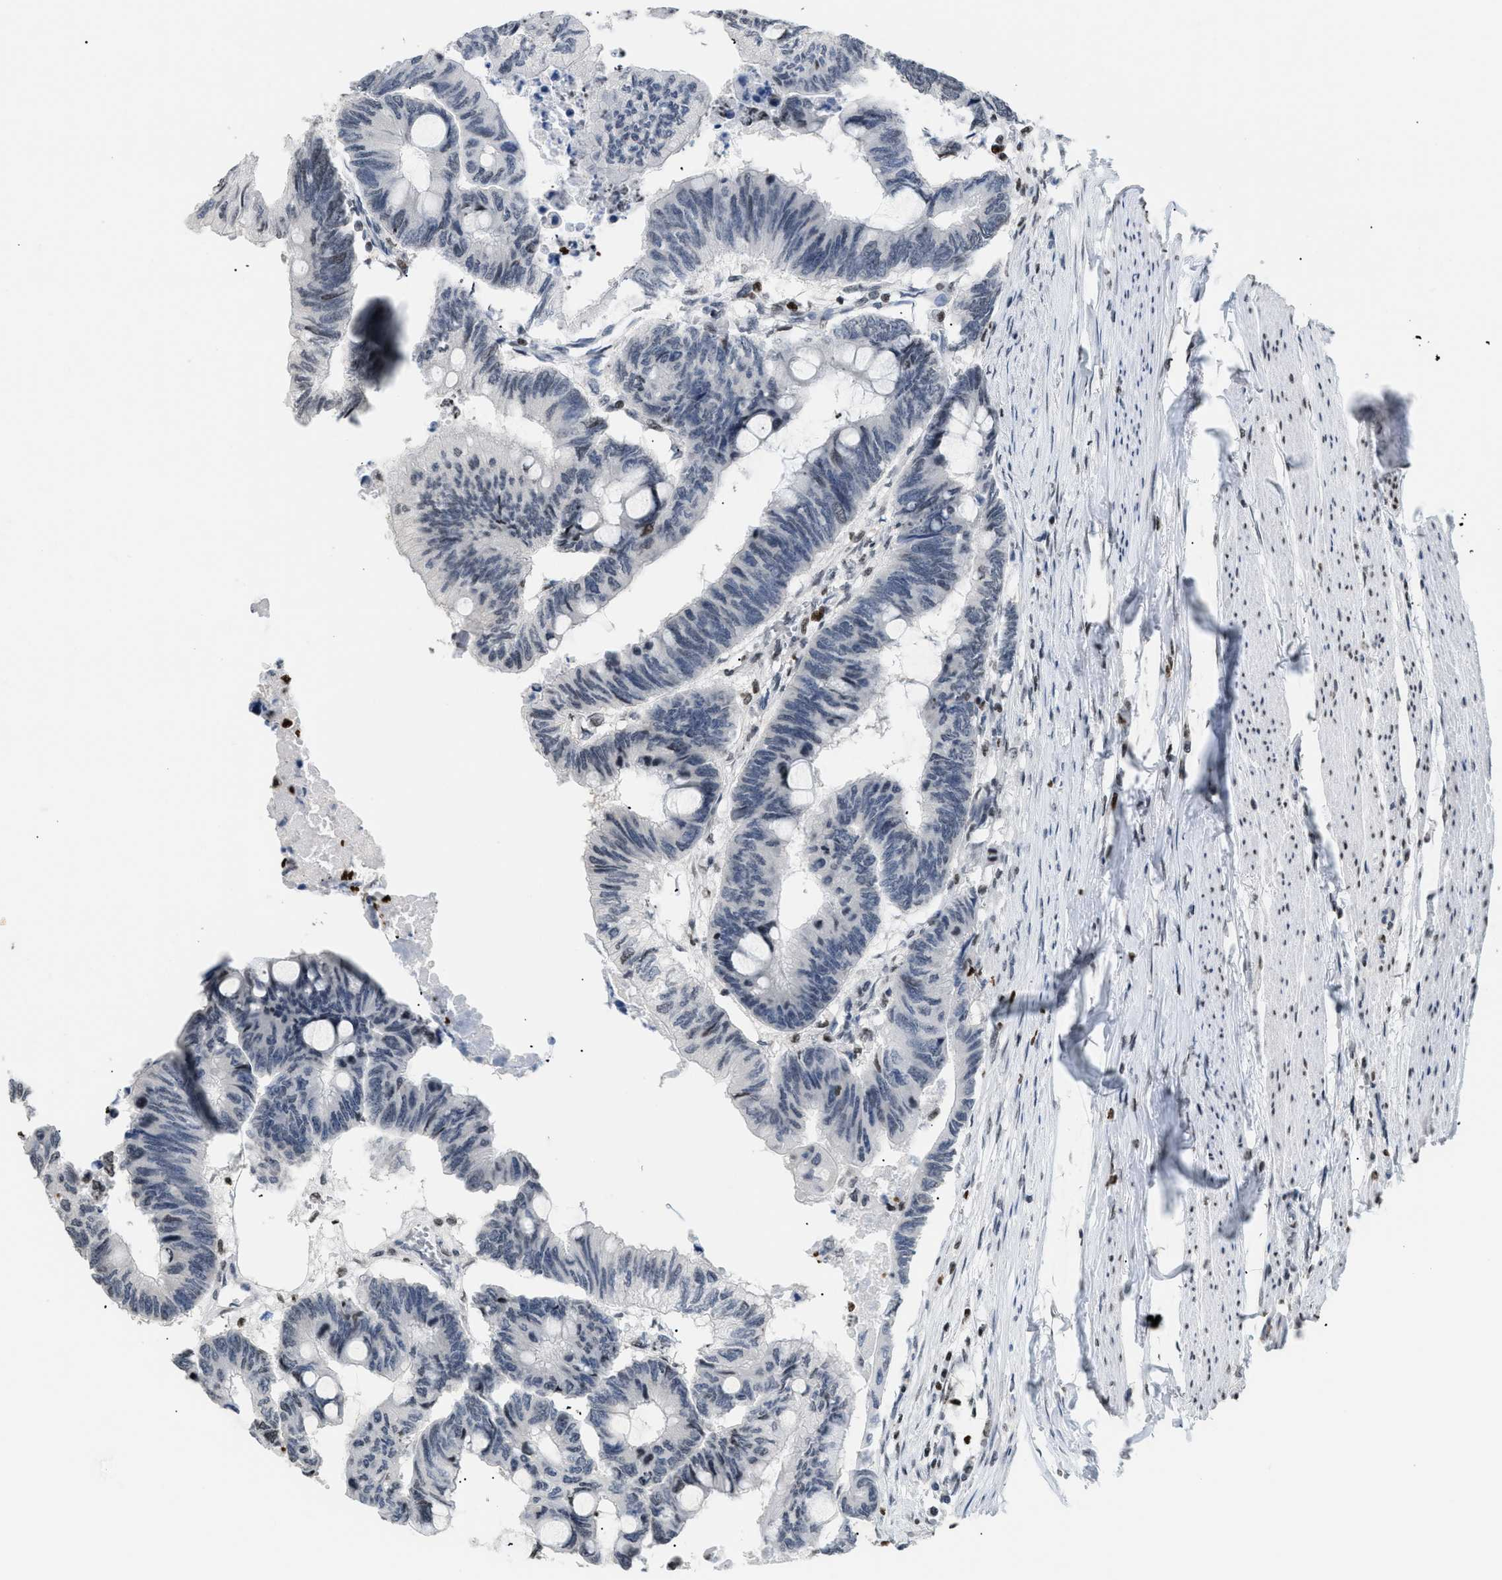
{"staining": {"intensity": "negative", "quantity": "none", "location": "none"}, "tissue": "colorectal cancer", "cell_type": "Tumor cells", "image_type": "cancer", "snomed": [{"axis": "morphology", "description": "Normal tissue, NOS"}, {"axis": "morphology", "description": "Adenocarcinoma, NOS"}, {"axis": "topography", "description": "Rectum"}, {"axis": "topography", "description": "Peripheral nerve tissue"}], "caption": "DAB immunohistochemical staining of adenocarcinoma (colorectal) demonstrates no significant expression in tumor cells.", "gene": "HMGN2", "patient": {"sex": "male", "age": 92}}